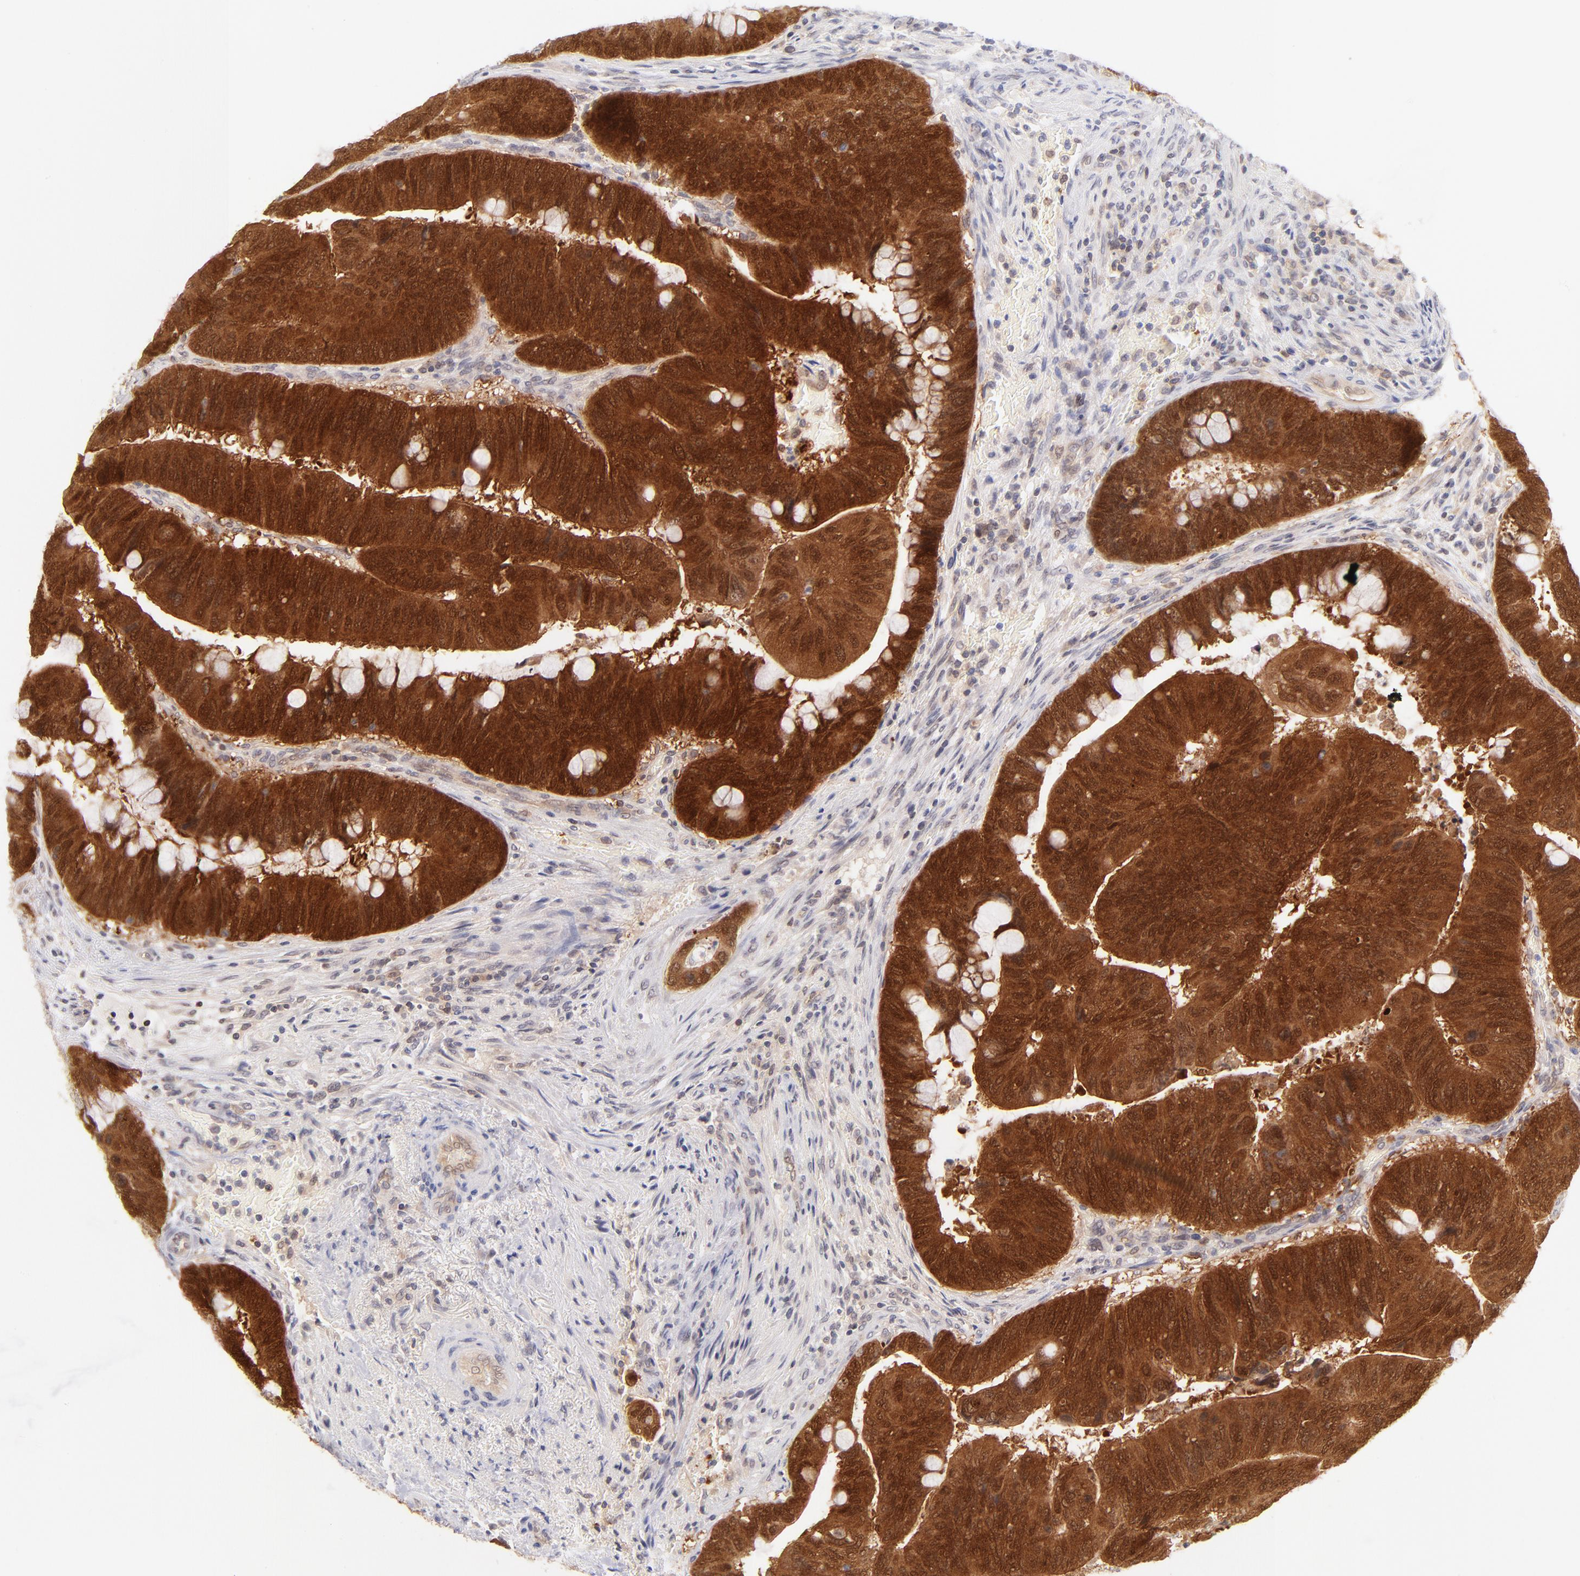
{"staining": {"intensity": "strong", "quantity": ">75%", "location": "cytoplasmic/membranous,nuclear"}, "tissue": "colorectal cancer", "cell_type": "Tumor cells", "image_type": "cancer", "snomed": [{"axis": "morphology", "description": "Normal tissue, NOS"}, {"axis": "morphology", "description": "Adenocarcinoma, NOS"}, {"axis": "topography", "description": "Rectum"}], "caption": "Immunohistochemical staining of human colorectal cancer shows high levels of strong cytoplasmic/membranous and nuclear expression in about >75% of tumor cells.", "gene": "CASP6", "patient": {"sex": "male", "age": 92}}